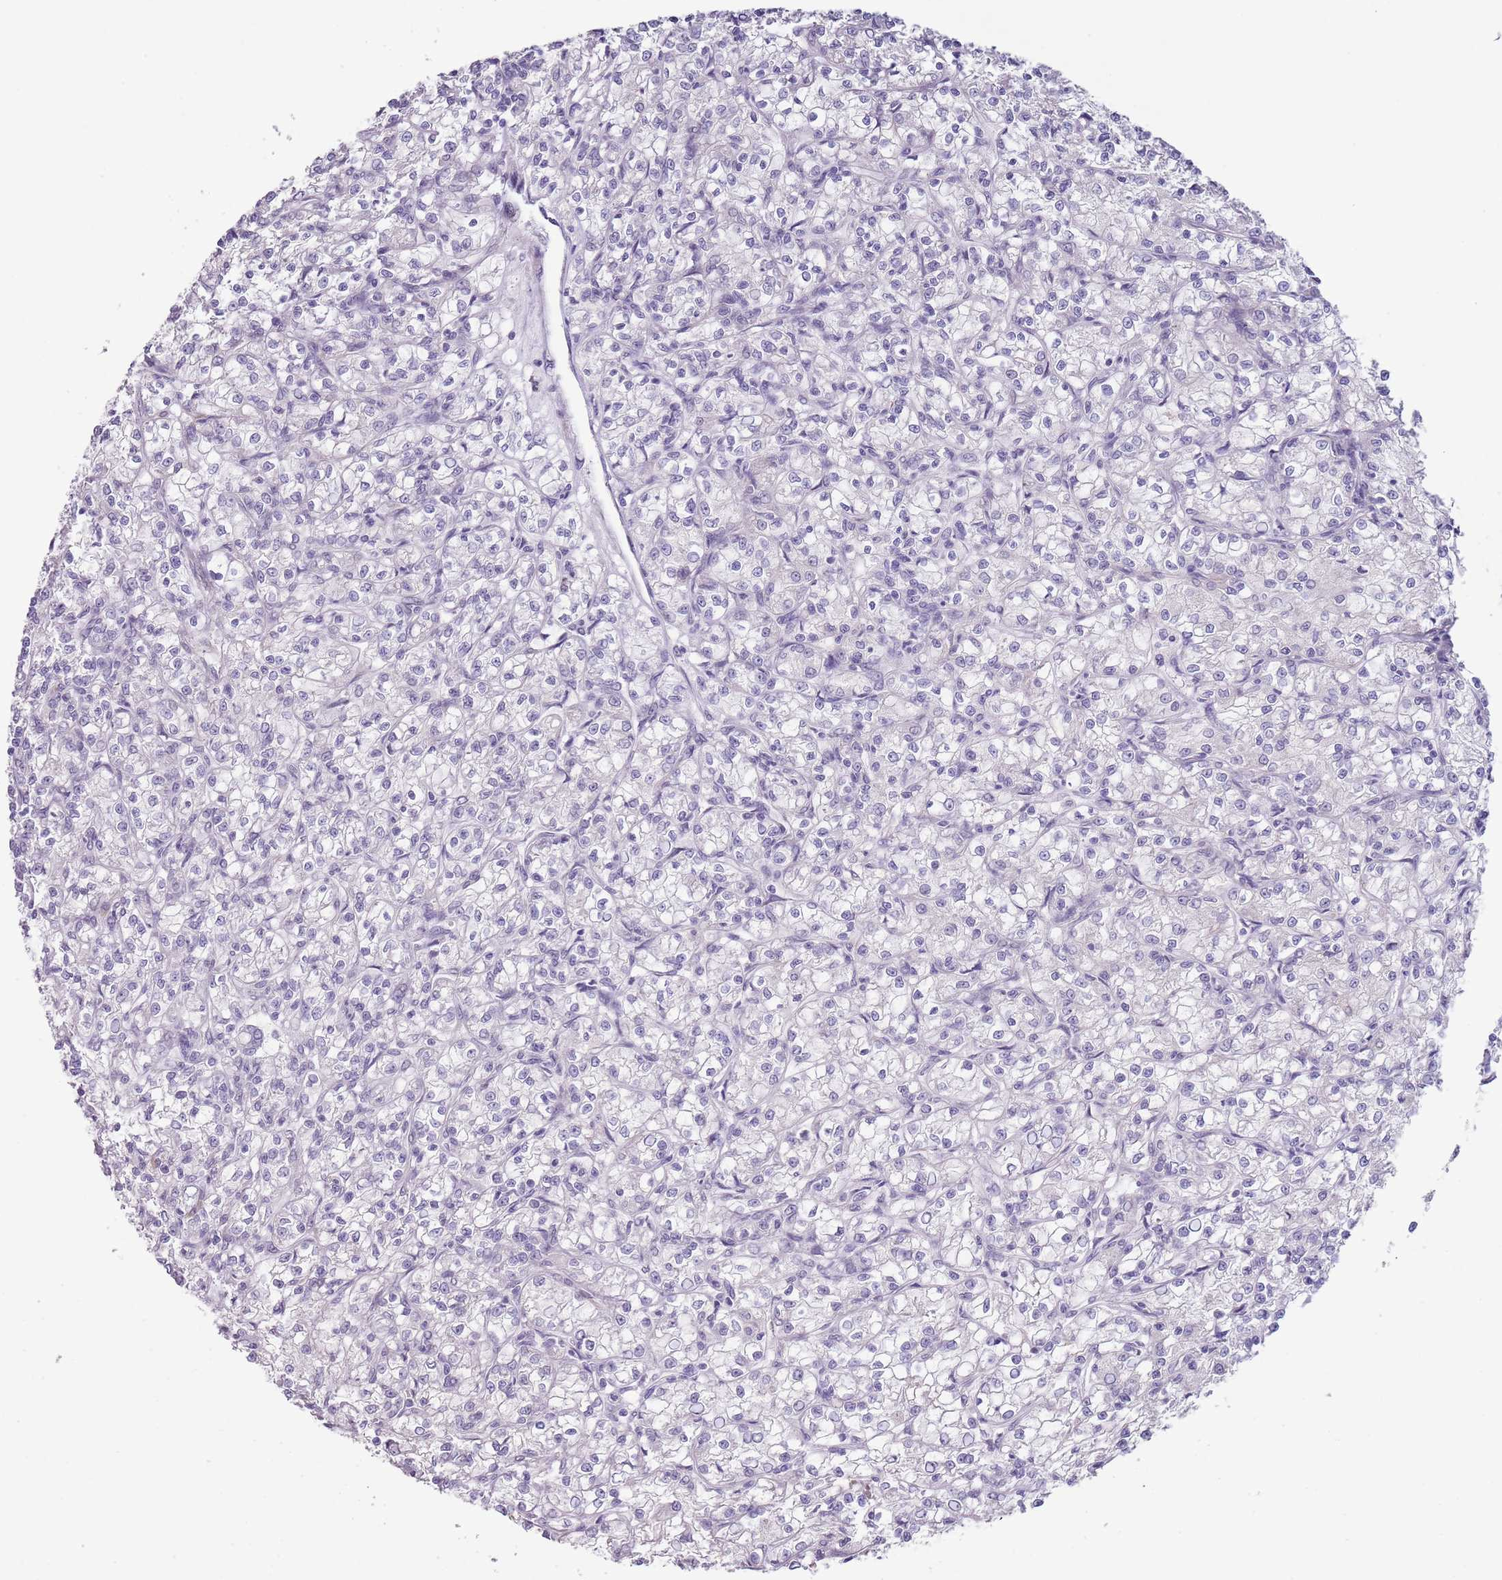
{"staining": {"intensity": "negative", "quantity": "none", "location": "none"}, "tissue": "renal cancer", "cell_type": "Tumor cells", "image_type": "cancer", "snomed": [{"axis": "morphology", "description": "Adenocarcinoma, NOS"}, {"axis": "topography", "description": "Kidney"}], "caption": "The image exhibits no staining of tumor cells in renal adenocarcinoma. (Stains: DAB immunohistochemistry with hematoxylin counter stain, Microscopy: brightfield microscopy at high magnification).", "gene": "NBPF3", "patient": {"sex": "female", "age": 59}}